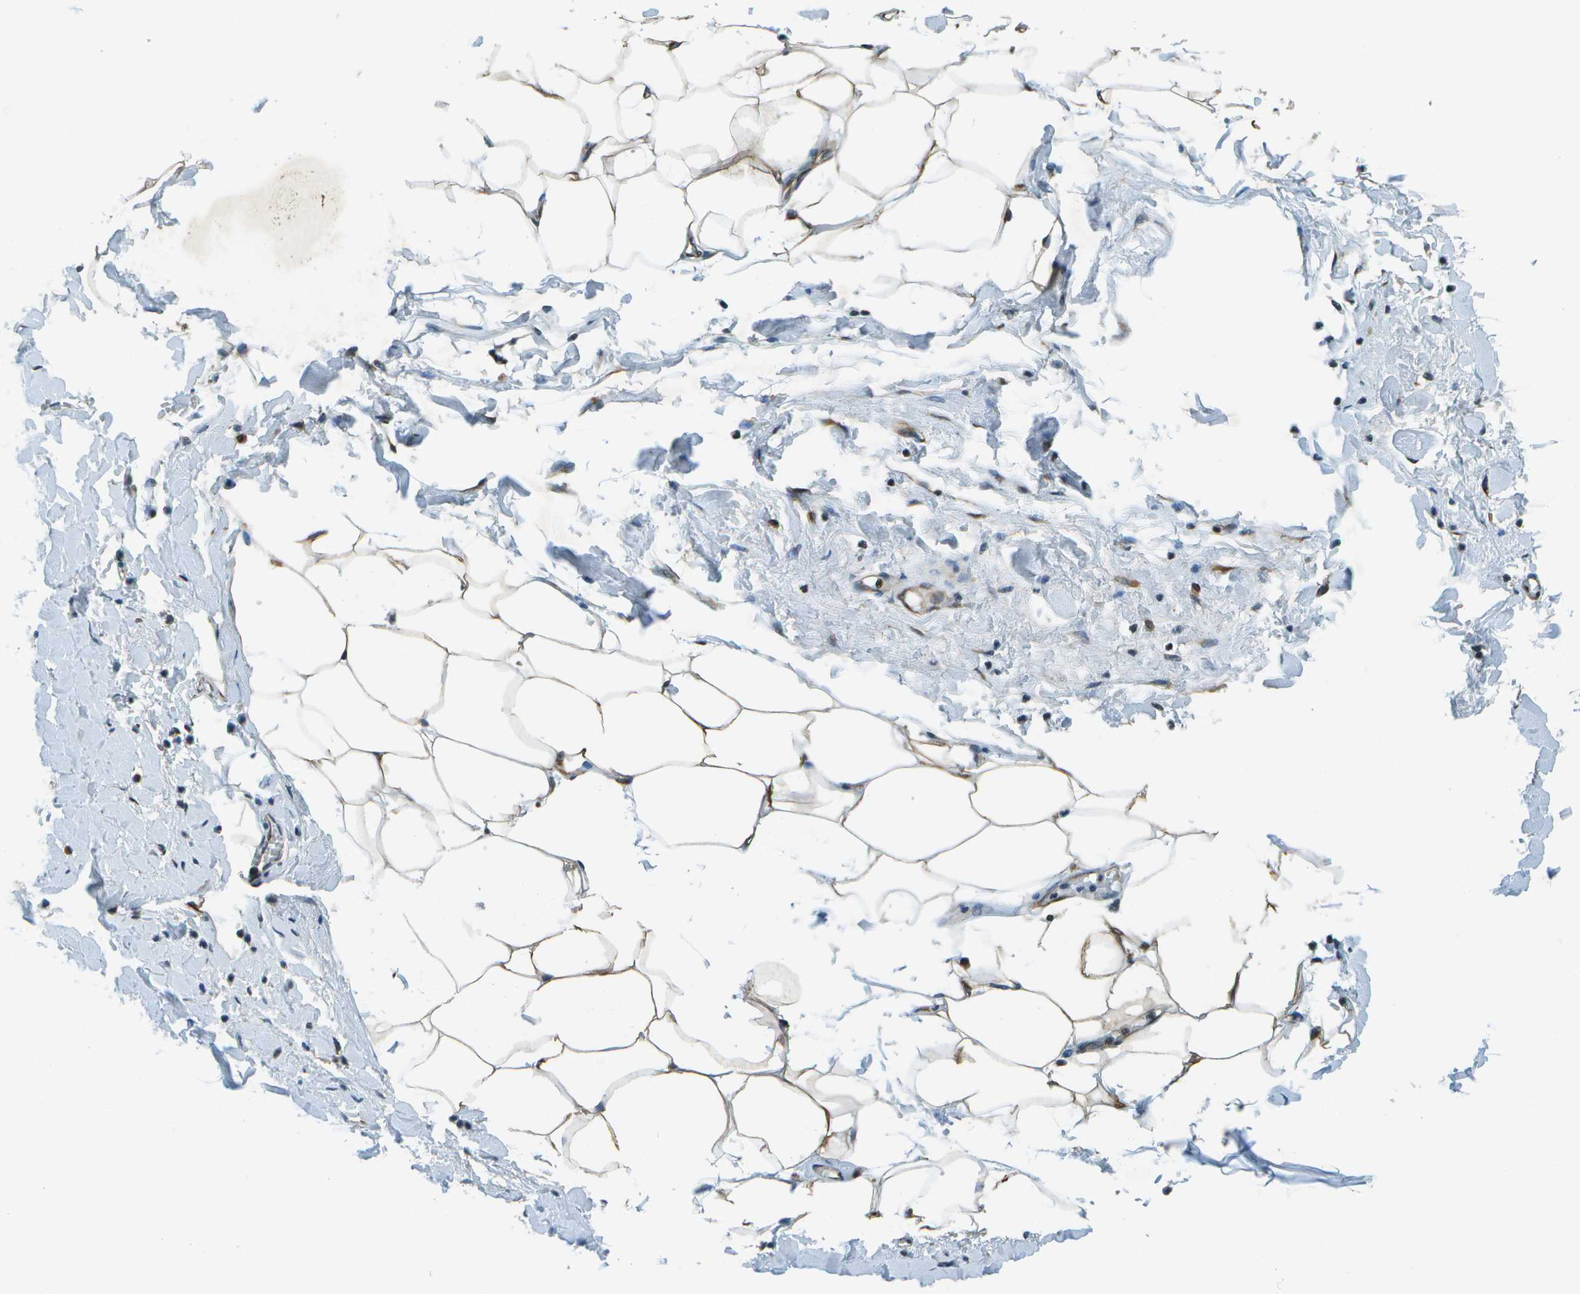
{"staining": {"intensity": "moderate", "quantity": ">75%", "location": "cytoplasmic/membranous"}, "tissue": "adipose tissue", "cell_type": "Adipocytes", "image_type": "normal", "snomed": [{"axis": "morphology", "description": "Normal tissue, NOS"}, {"axis": "topography", "description": "Soft tissue"}, {"axis": "topography", "description": "Vascular tissue"}], "caption": "Unremarkable adipose tissue demonstrates moderate cytoplasmic/membranous positivity in approximately >75% of adipocytes, visualized by immunohistochemistry. The protein of interest is stained brown, and the nuclei are stained in blue (DAB (3,3'-diaminobenzidine) IHC with brightfield microscopy, high magnification).", "gene": "ESYT1", "patient": {"sex": "female", "age": 35}}